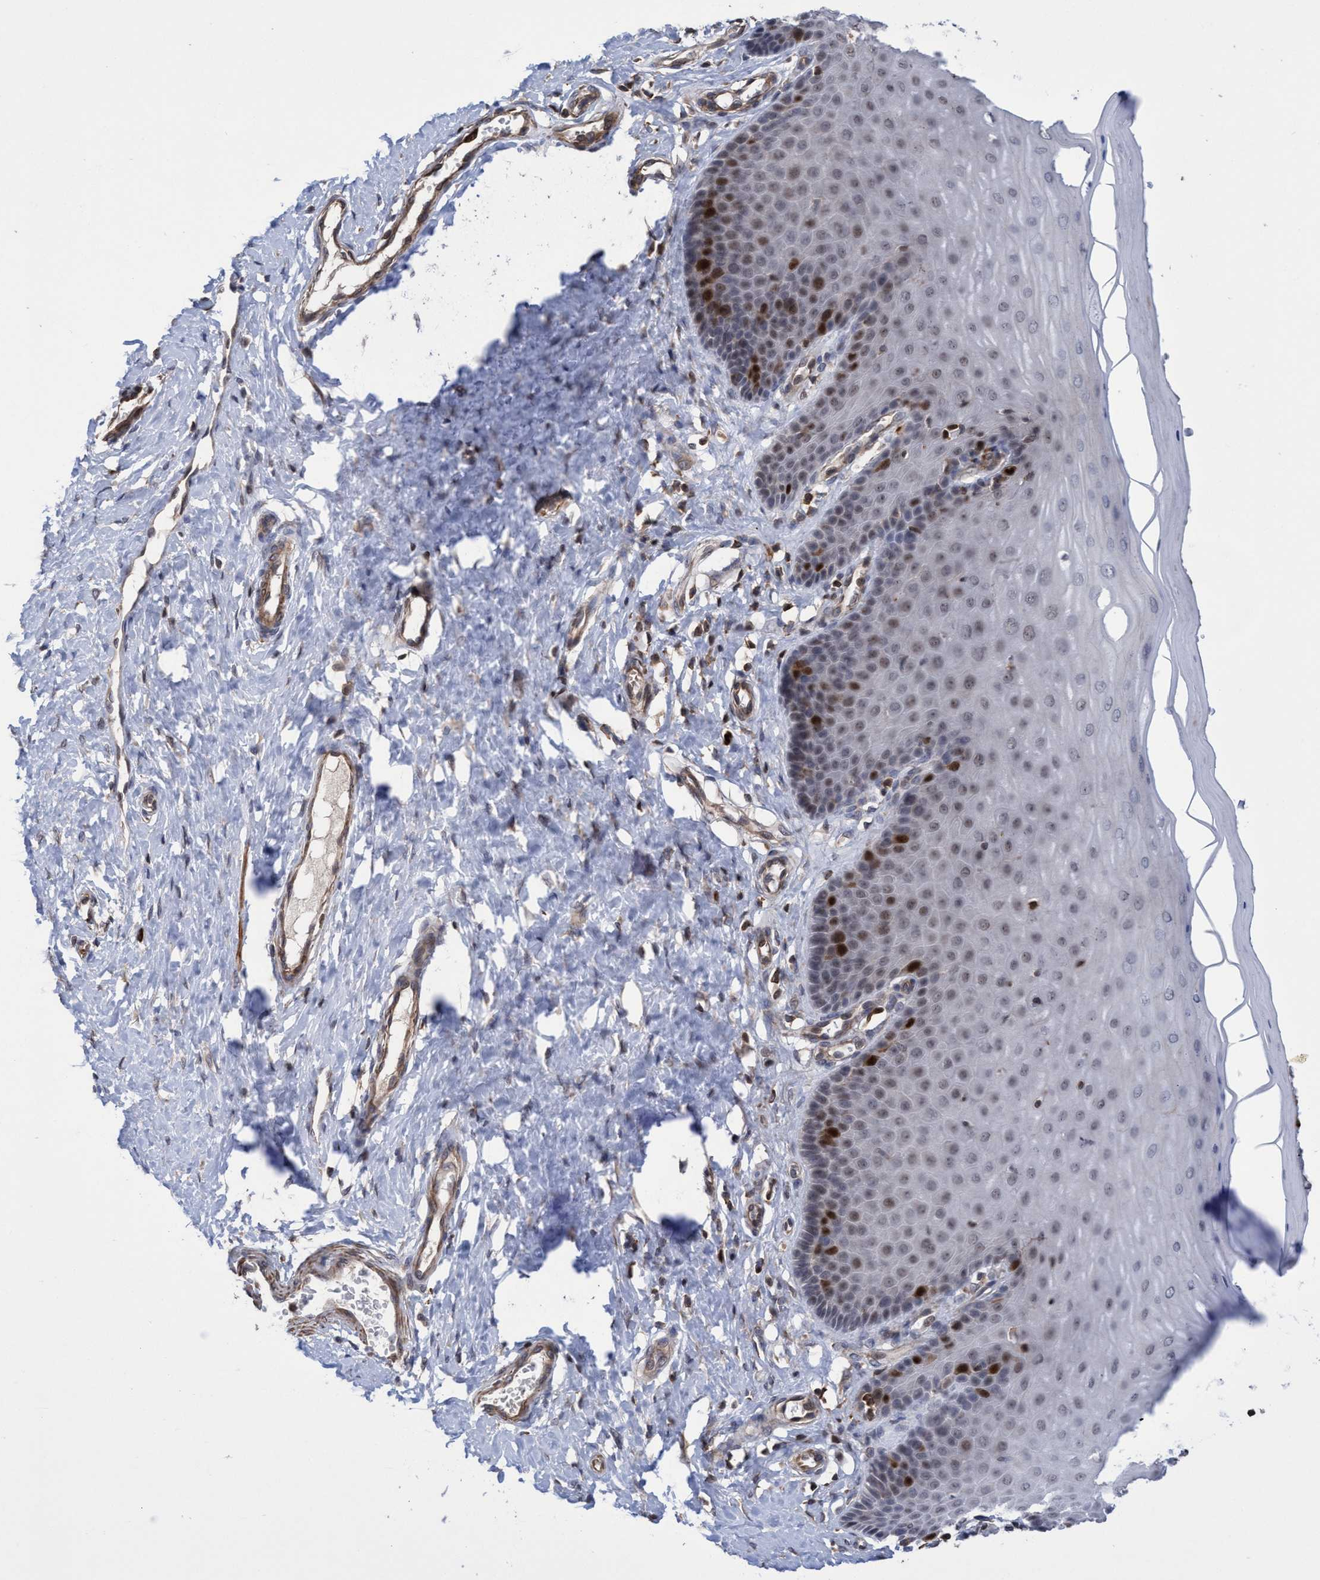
{"staining": {"intensity": "moderate", "quantity": ">75%", "location": "cytoplasmic/membranous,nuclear"}, "tissue": "cervix", "cell_type": "Glandular cells", "image_type": "normal", "snomed": [{"axis": "morphology", "description": "Normal tissue, NOS"}, {"axis": "topography", "description": "Cervix"}], "caption": "Immunohistochemistry (IHC) staining of unremarkable cervix, which reveals medium levels of moderate cytoplasmic/membranous,nuclear expression in approximately >75% of glandular cells indicating moderate cytoplasmic/membranous,nuclear protein expression. The staining was performed using DAB (3,3'-diaminobenzidine) (brown) for protein detection and nuclei were counterstained in hematoxylin (blue).", "gene": "SLBP", "patient": {"sex": "female", "age": 55}}